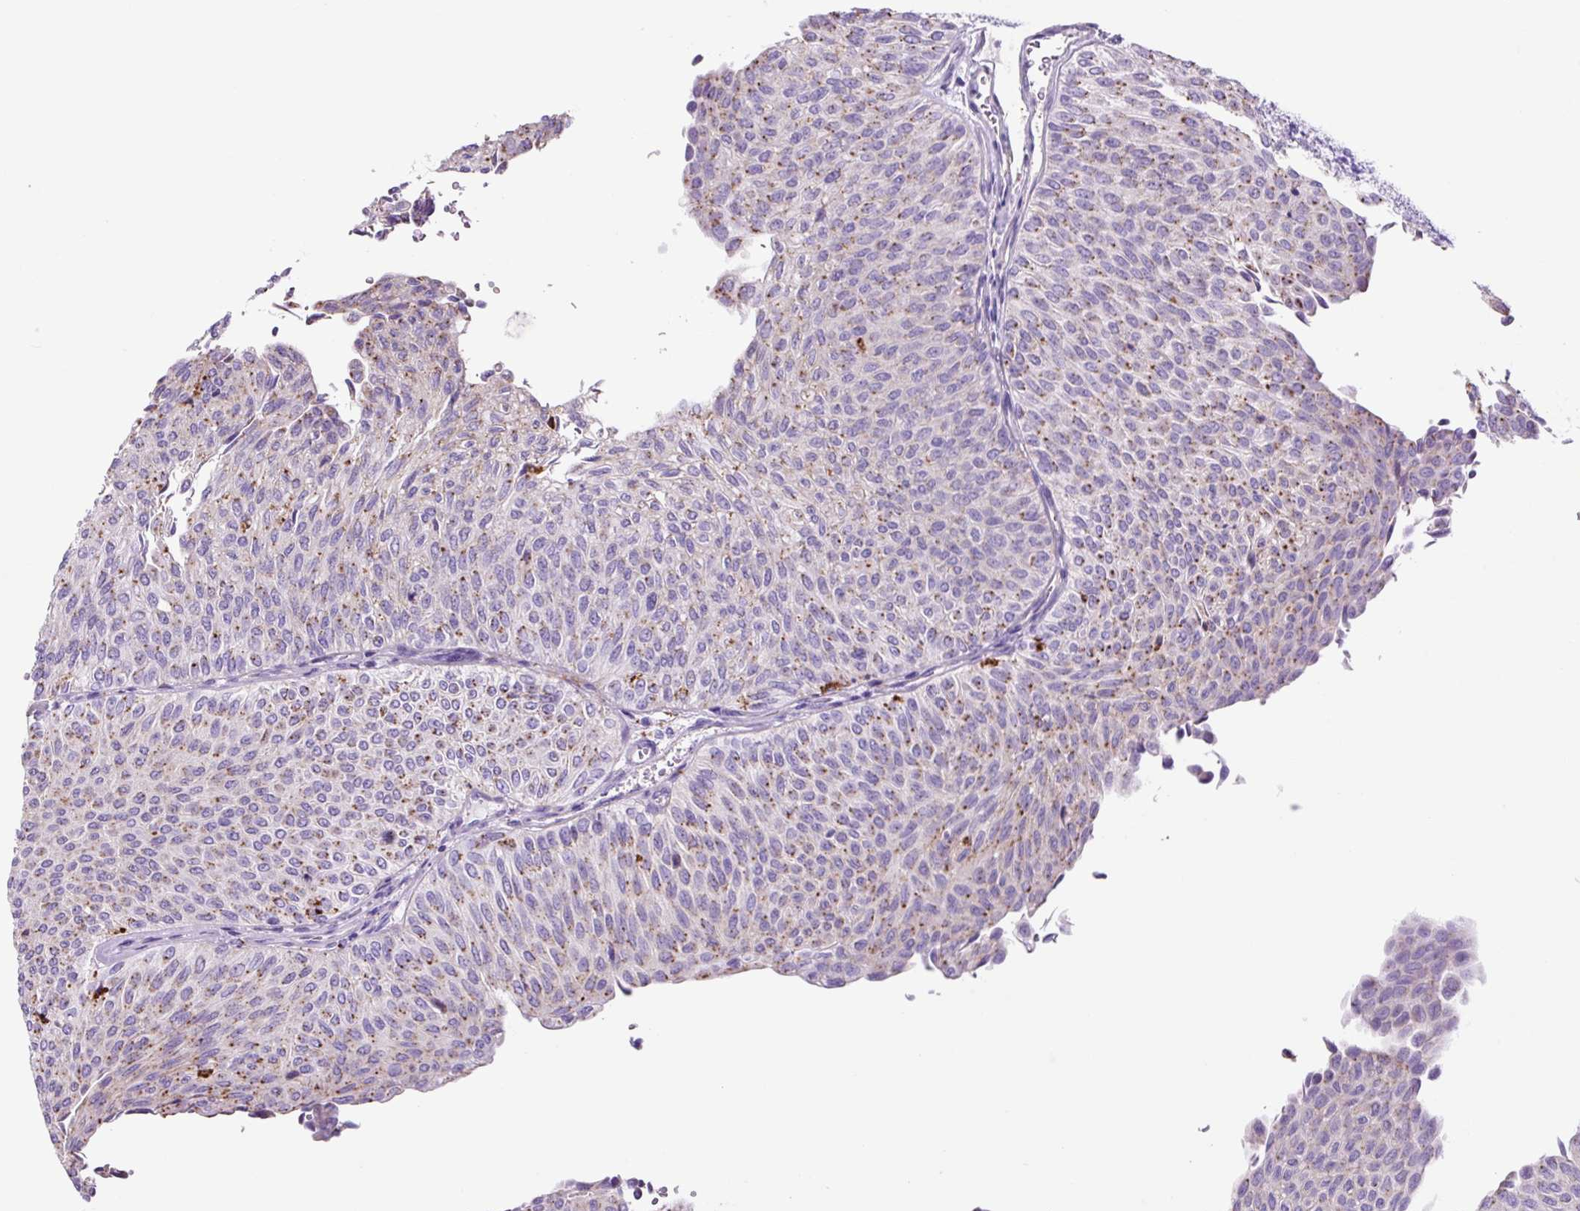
{"staining": {"intensity": "negative", "quantity": "none", "location": "none"}, "tissue": "urothelial cancer", "cell_type": "Tumor cells", "image_type": "cancer", "snomed": [{"axis": "morphology", "description": "Urothelial carcinoma, Low grade"}, {"axis": "topography", "description": "Urinary bladder"}], "caption": "DAB (3,3'-diaminobenzidine) immunohistochemical staining of urothelial cancer reveals no significant staining in tumor cells.", "gene": "LCN10", "patient": {"sex": "male", "age": 78}}